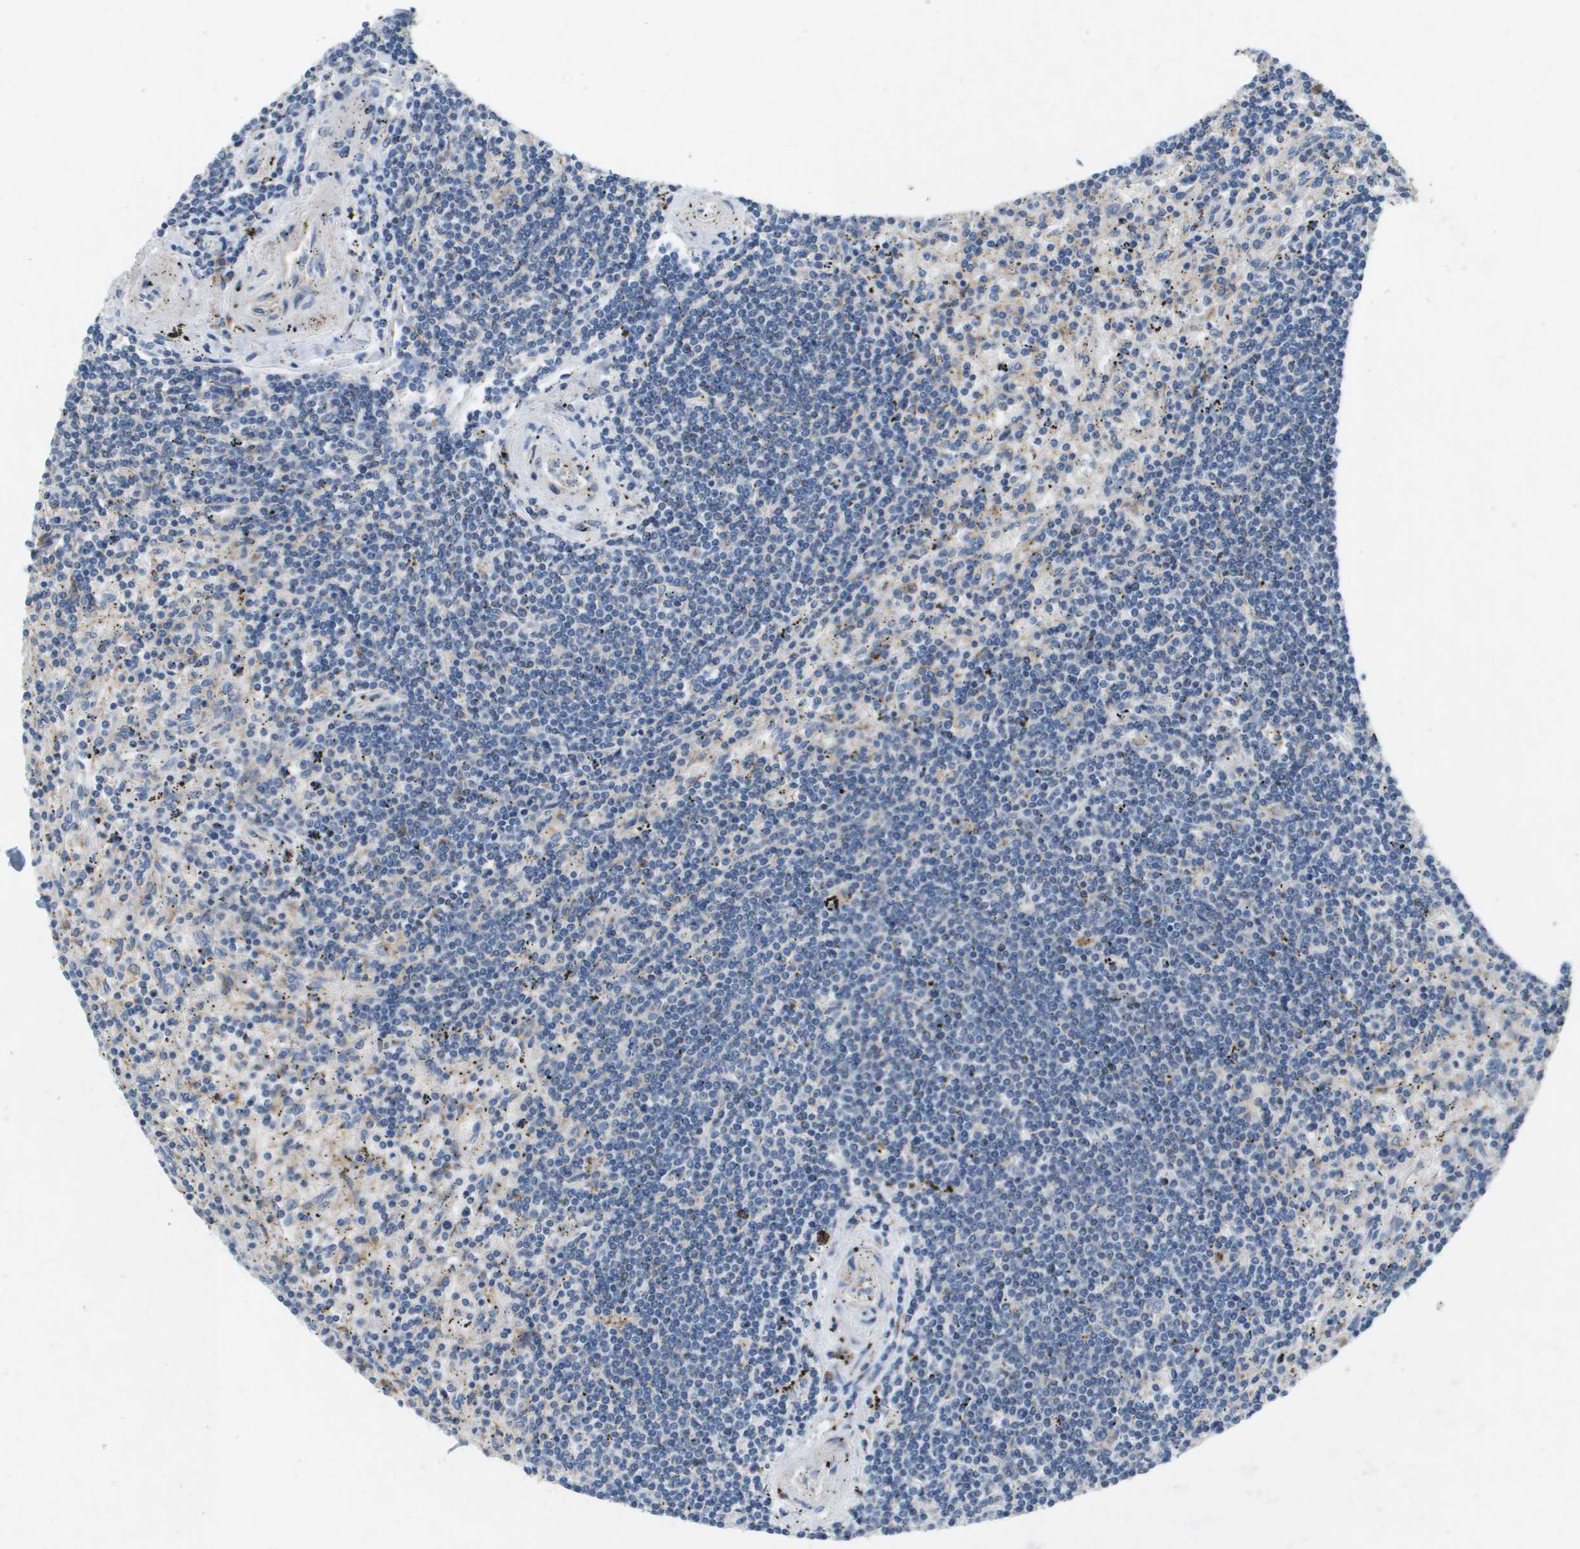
{"staining": {"intensity": "negative", "quantity": "none", "location": "none"}, "tissue": "lymphoma", "cell_type": "Tumor cells", "image_type": "cancer", "snomed": [{"axis": "morphology", "description": "Malignant lymphoma, non-Hodgkin's type, Low grade"}, {"axis": "topography", "description": "Spleen"}], "caption": "IHC micrograph of human malignant lymphoma, non-Hodgkin's type (low-grade) stained for a protein (brown), which exhibits no staining in tumor cells.", "gene": "B3GNT5", "patient": {"sex": "male", "age": 76}}